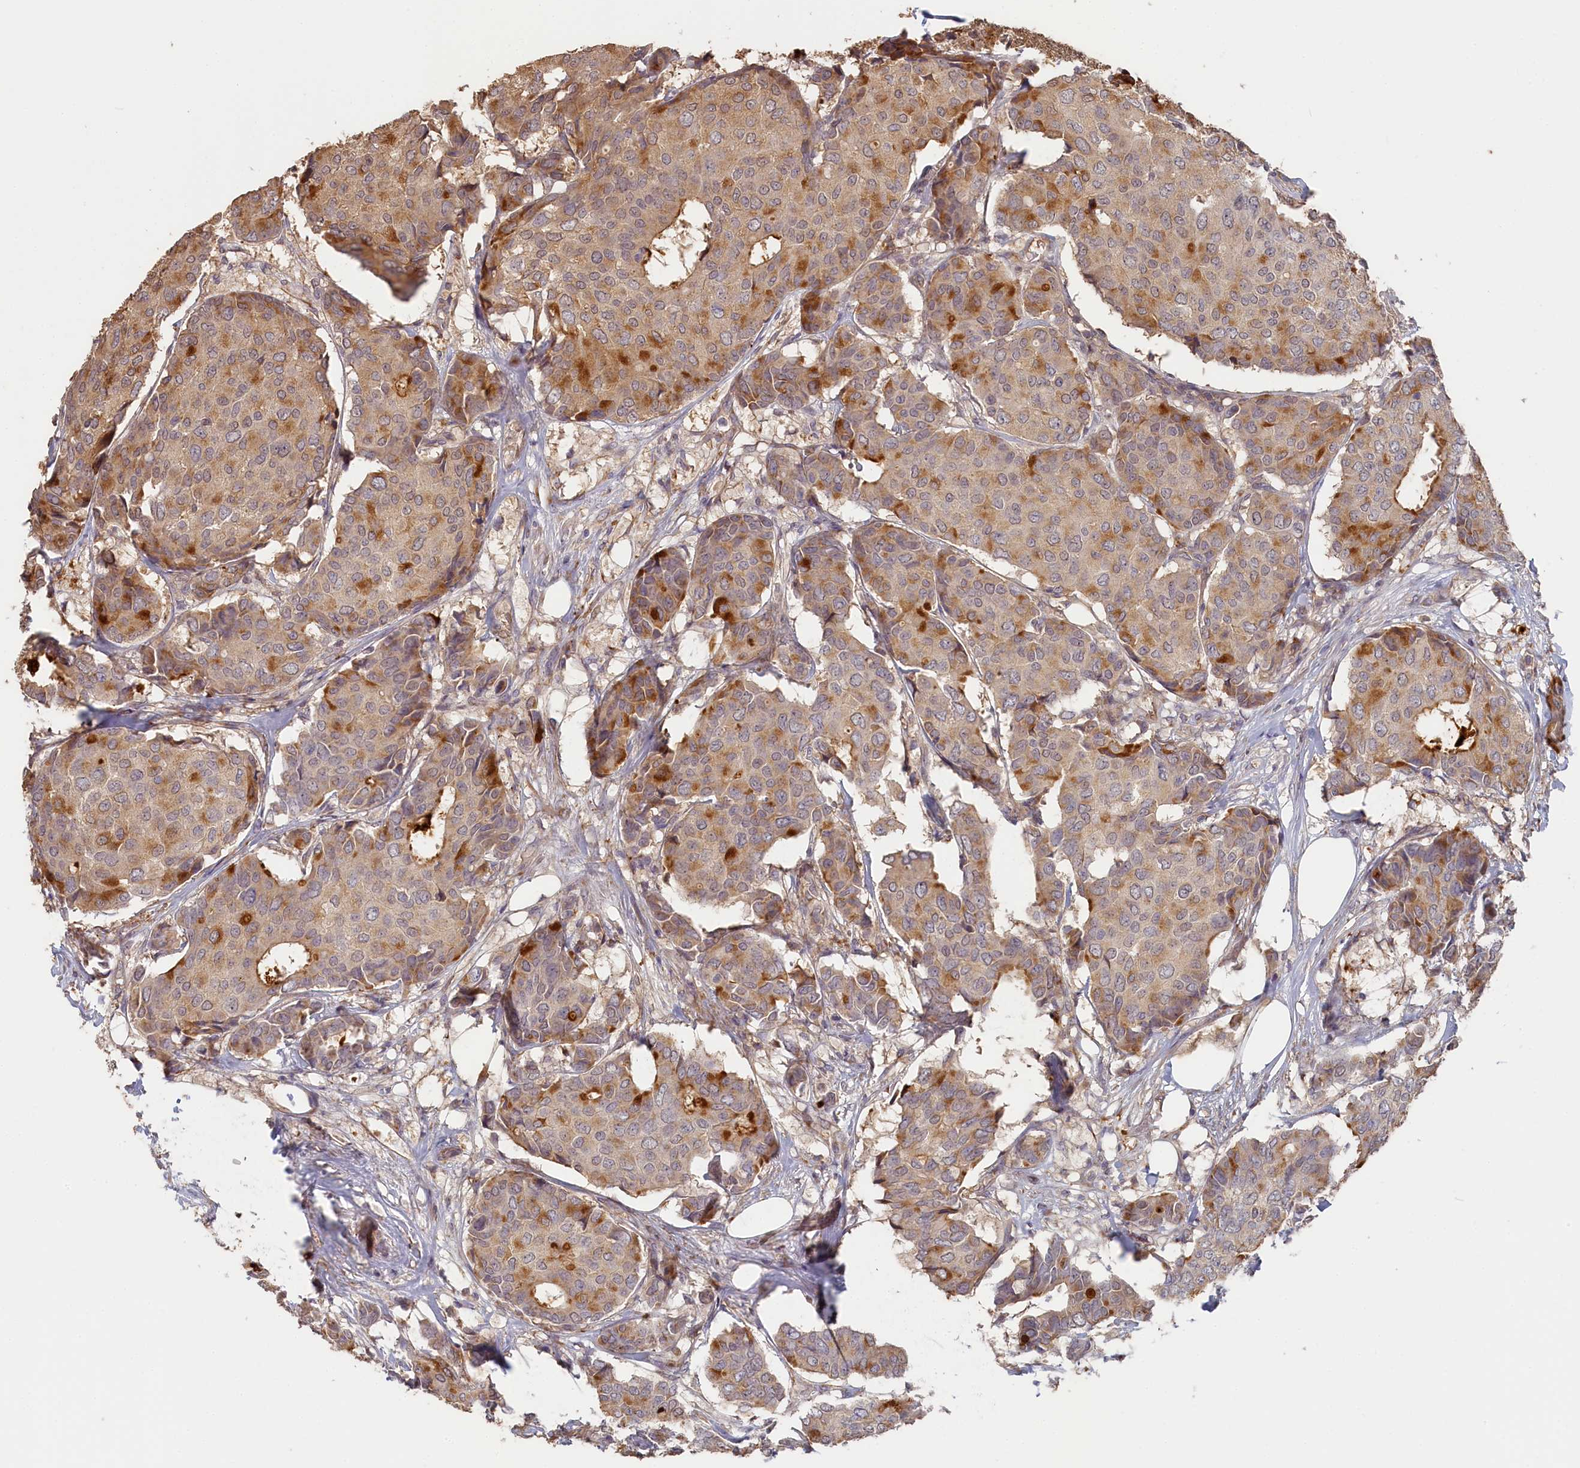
{"staining": {"intensity": "moderate", "quantity": "25%-75%", "location": "cytoplasmic/membranous"}, "tissue": "breast cancer", "cell_type": "Tumor cells", "image_type": "cancer", "snomed": [{"axis": "morphology", "description": "Duct carcinoma"}, {"axis": "topography", "description": "Breast"}], "caption": "Human breast cancer stained with a protein marker displays moderate staining in tumor cells.", "gene": "STX16", "patient": {"sex": "female", "age": 75}}